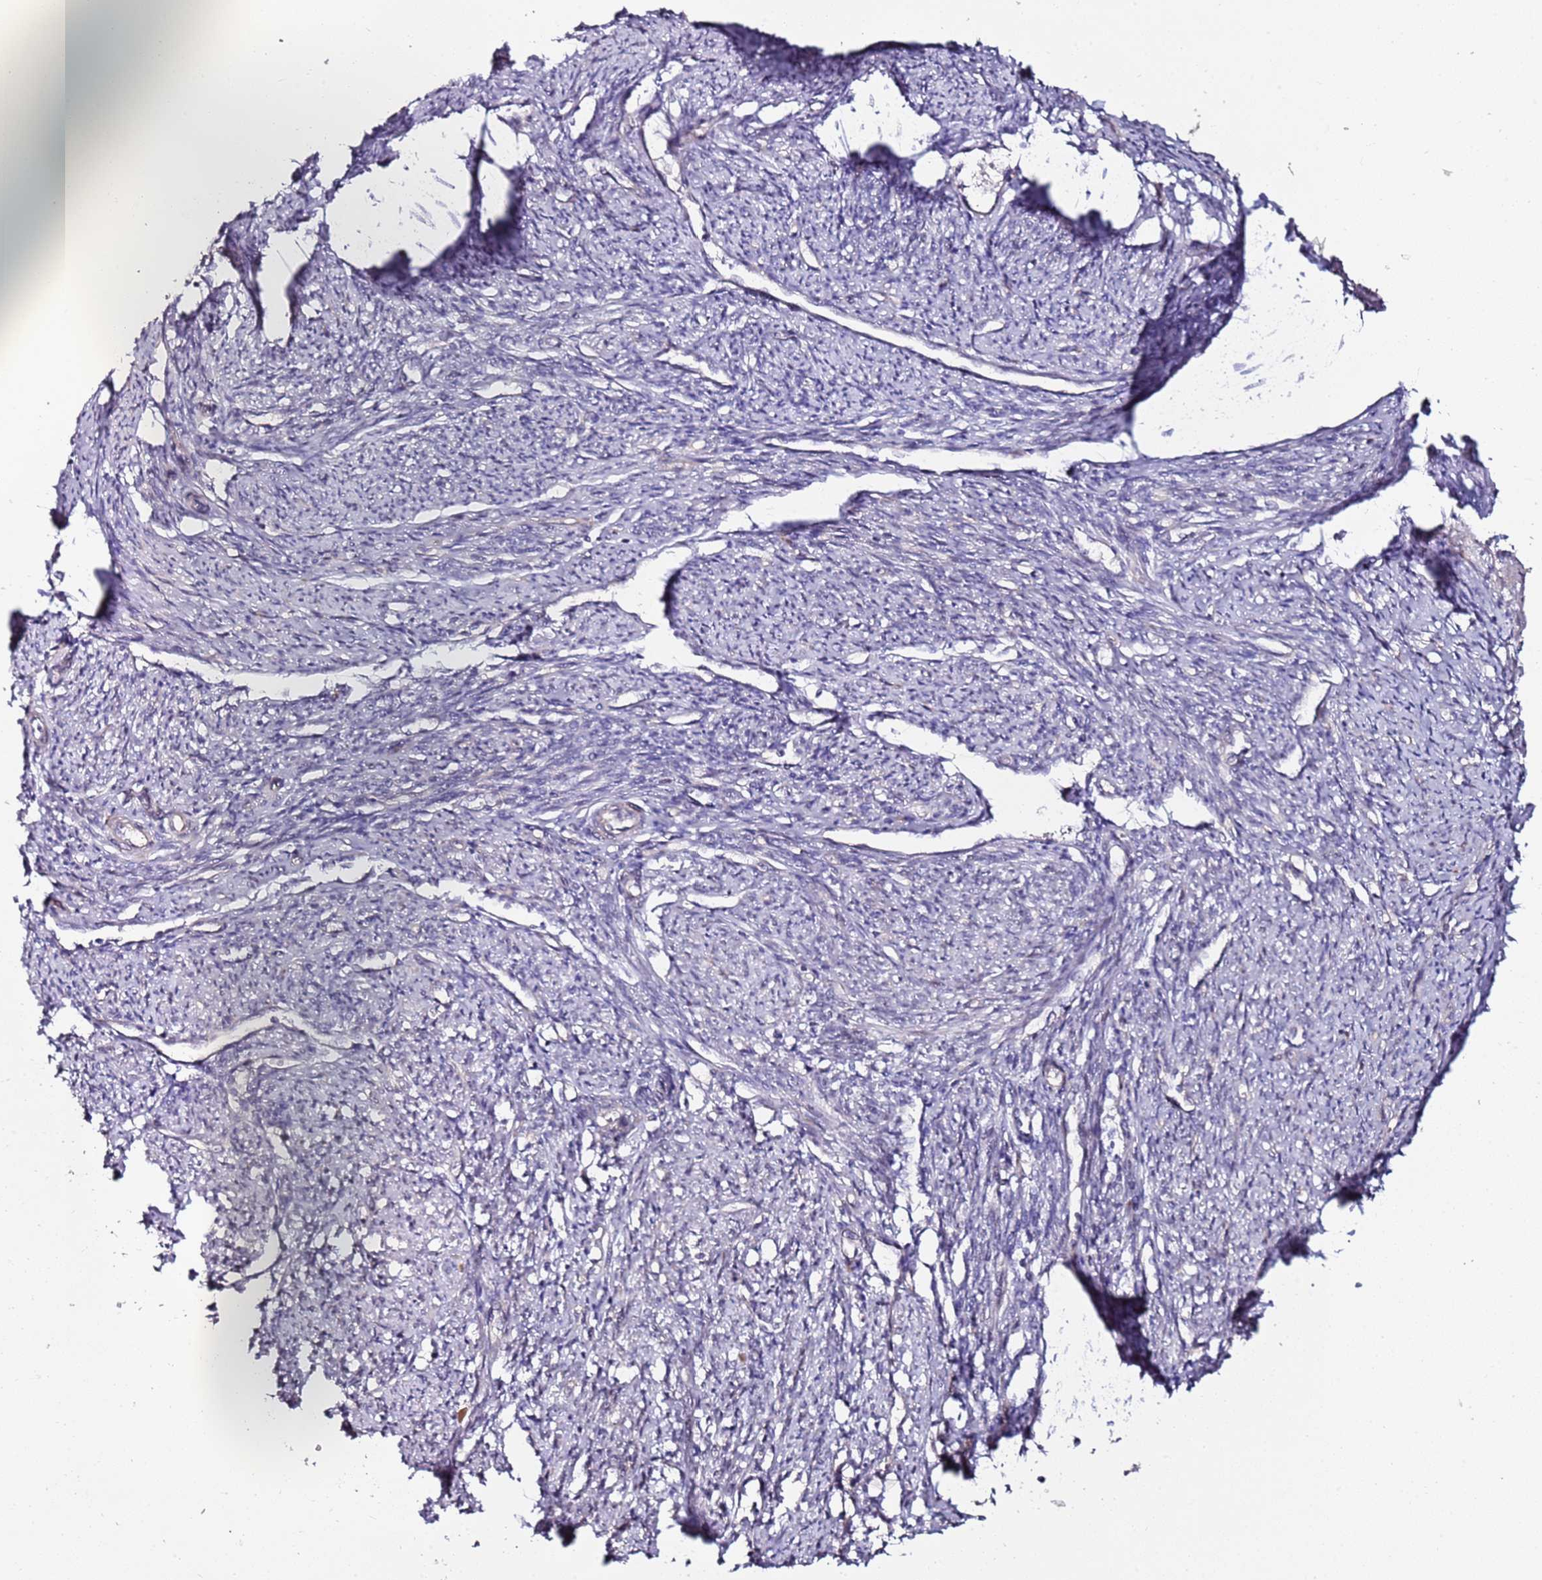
{"staining": {"intensity": "negative", "quantity": "none", "location": "none"}, "tissue": "smooth muscle", "cell_type": "Smooth muscle cells", "image_type": "normal", "snomed": [{"axis": "morphology", "description": "Normal tissue, NOS"}, {"axis": "topography", "description": "Smooth muscle"}, {"axis": "topography", "description": "Uterus"}], "caption": "An immunohistochemistry (IHC) image of unremarkable smooth muscle is shown. There is no staining in smooth muscle cells of smooth muscle. (Brightfield microscopy of DAB IHC at high magnification).", "gene": "DUSP28", "patient": {"sex": "female", "age": 59}}